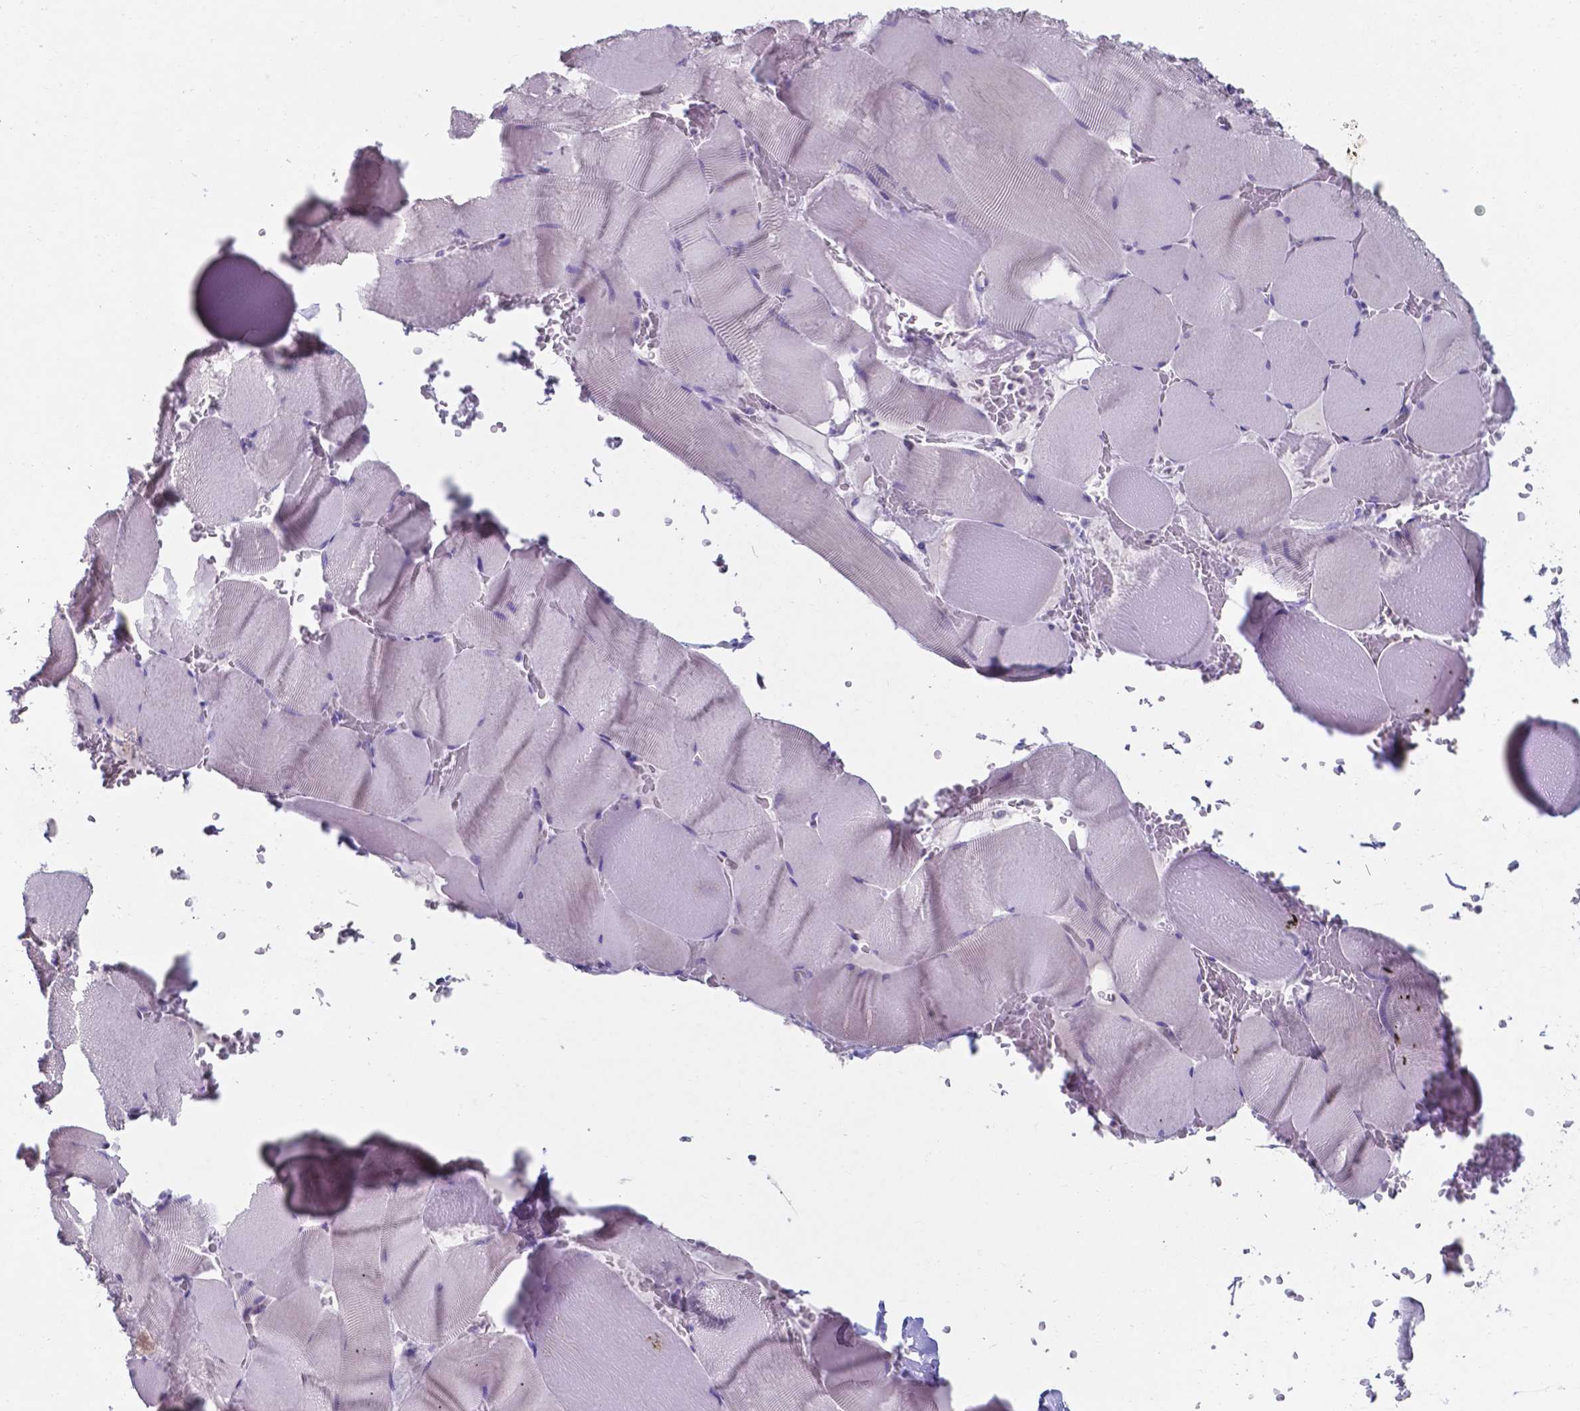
{"staining": {"intensity": "negative", "quantity": "none", "location": "none"}, "tissue": "skeletal muscle", "cell_type": "Myocytes", "image_type": "normal", "snomed": [{"axis": "morphology", "description": "Normal tissue, NOS"}, {"axis": "topography", "description": "Skeletal muscle"}], "caption": "Protein analysis of normal skeletal muscle exhibits no significant staining in myocytes. (Immunohistochemistry, brightfield microscopy, high magnification).", "gene": "UBE2J1", "patient": {"sex": "male", "age": 56}}